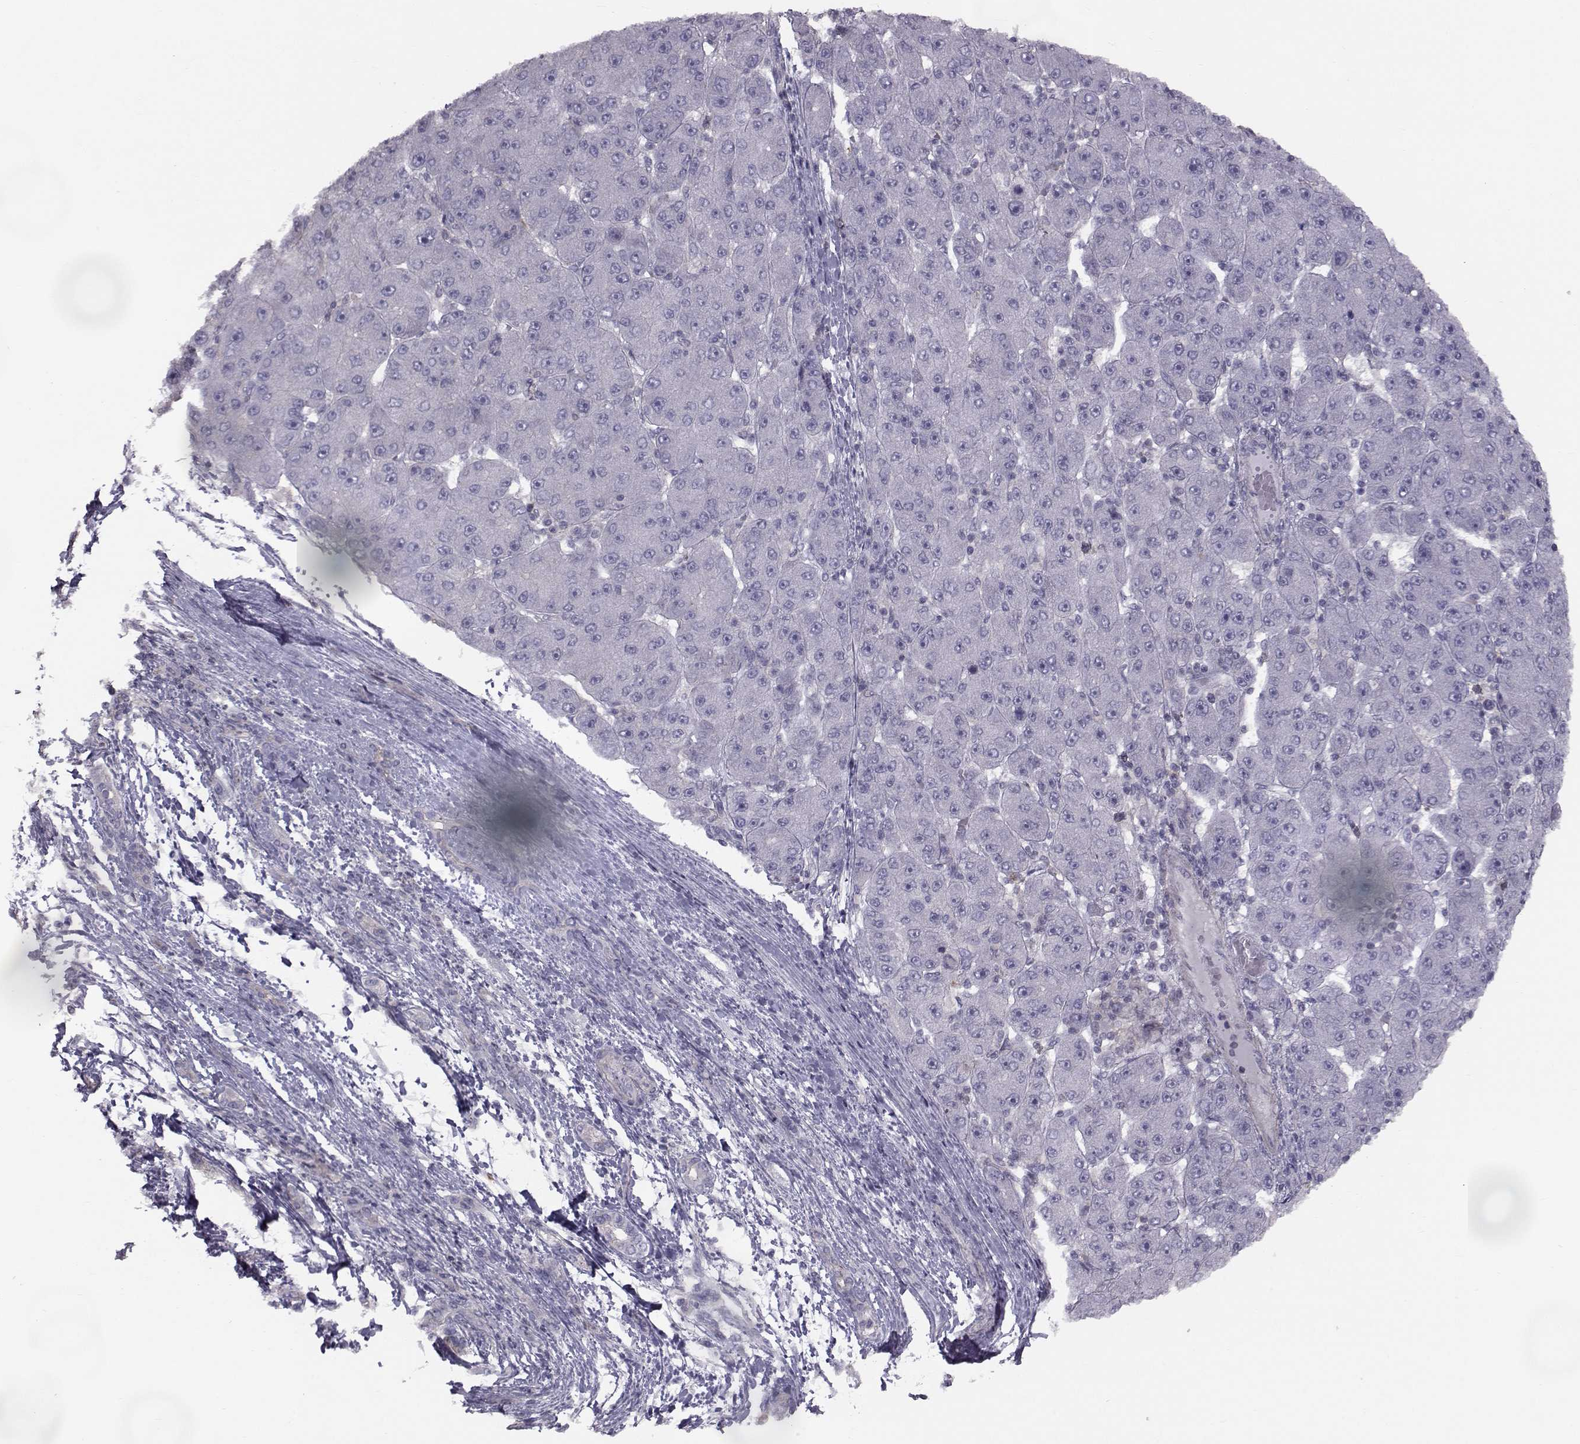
{"staining": {"intensity": "negative", "quantity": "none", "location": "none"}, "tissue": "liver cancer", "cell_type": "Tumor cells", "image_type": "cancer", "snomed": [{"axis": "morphology", "description": "Carcinoma, Hepatocellular, NOS"}, {"axis": "topography", "description": "Liver"}], "caption": "This is an immunohistochemistry image of human liver cancer (hepatocellular carcinoma). There is no positivity in tumor cells.", "gene": "GARIN3", "patient": {"sex": "male", "age": 67}}